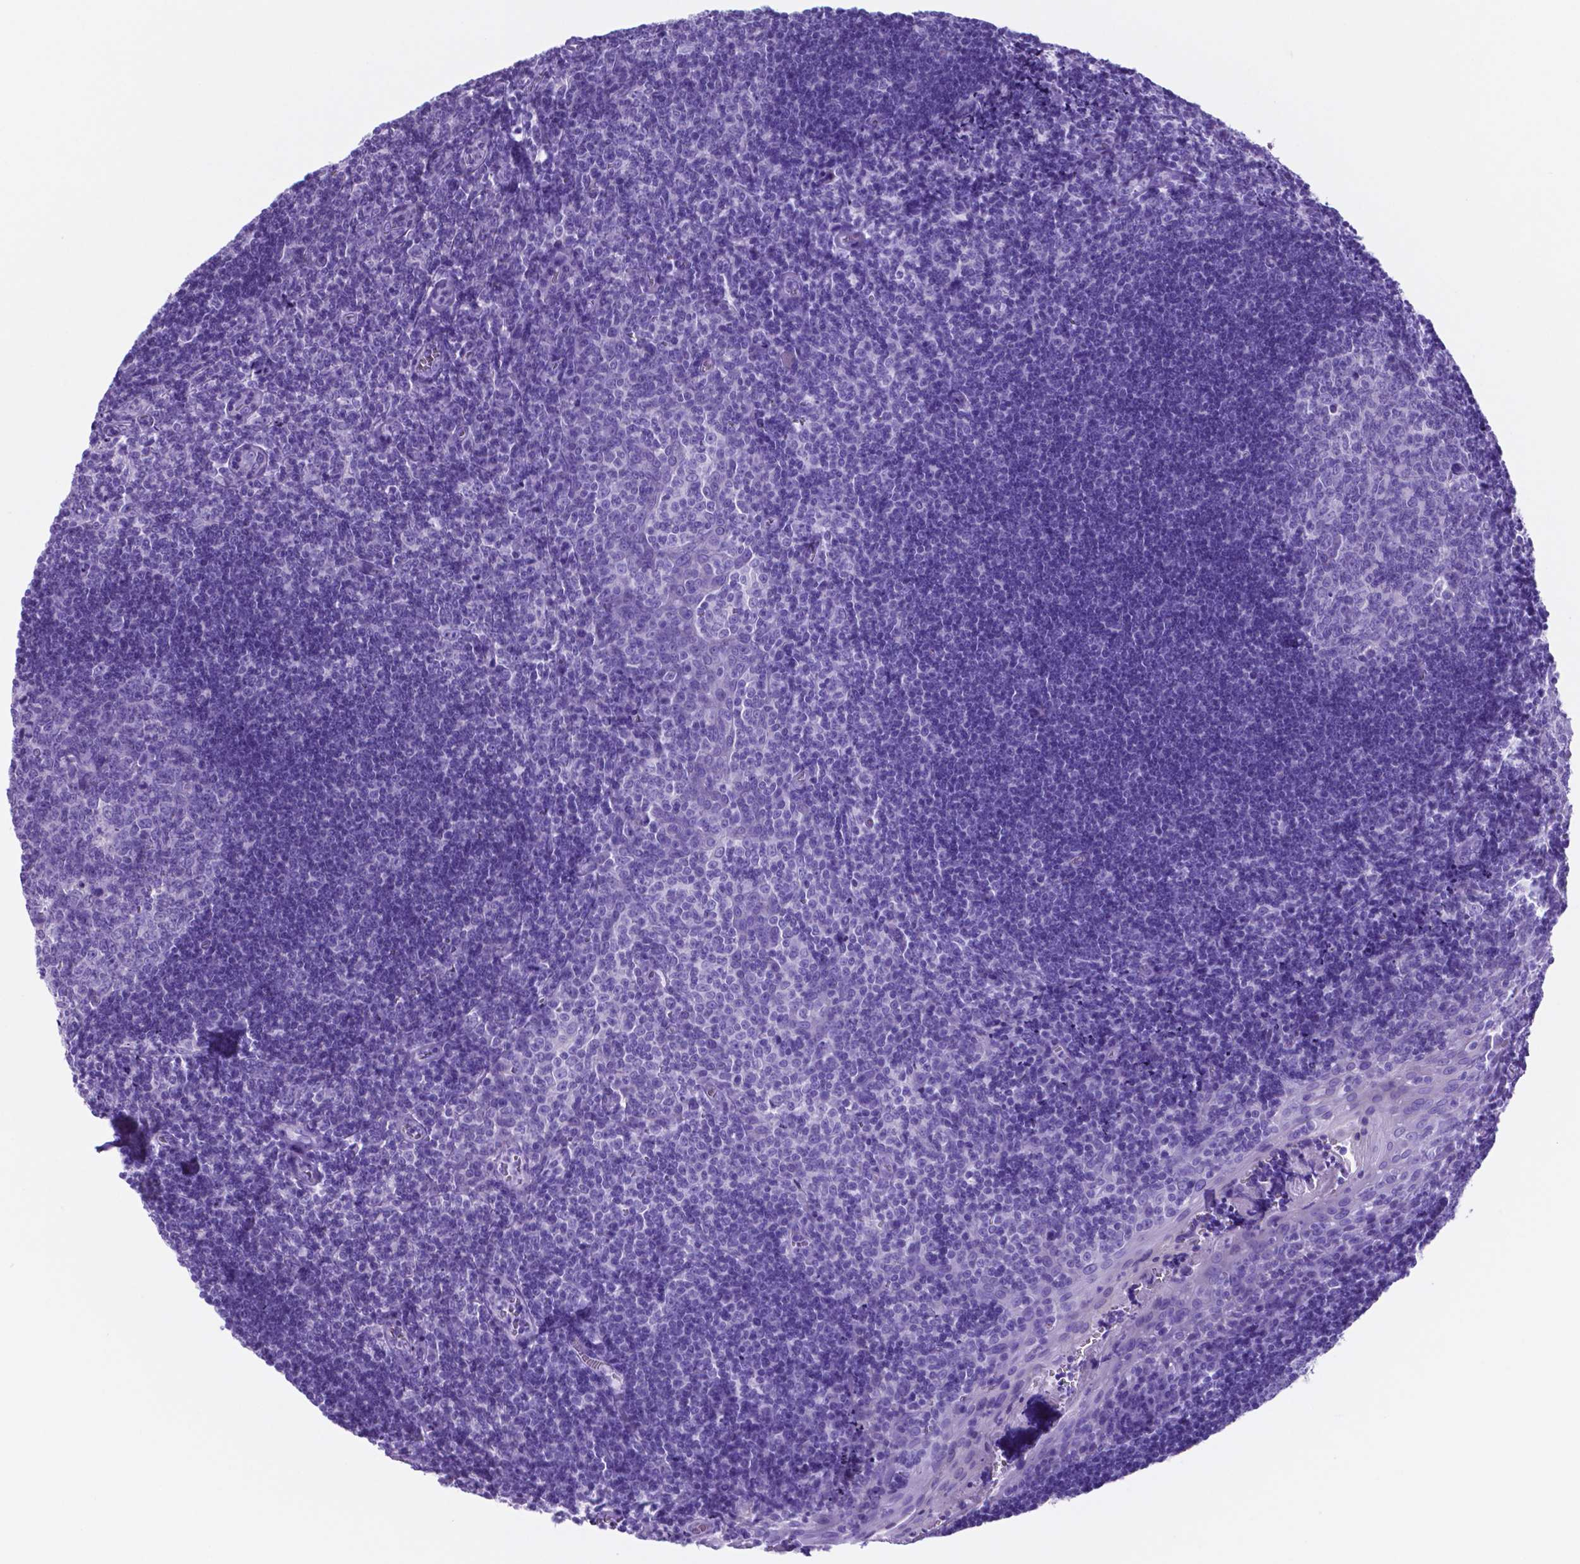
{"staining": {"intensity": "negative", "quantity": "none", "location": "none"}, "tissue": "tonsil", "cell_type": "Germinal center cells", "image_type": "normal", "snomed": [{"axis": "morphology", "description": "Normal tissue, NOS"}, {"axis": "morphology", "description": "Inflammation, NOS"}, {"axis": "topography", "description": "Tonsil"}], "caption": "This micrograph is of unremarkable tonsil stained with immunohistochemistry to label a protein in brown with the nuclei are counter-stained blue. There is no expression in germinal center cells. Brightfield microscopy of immunohistochemistry stained with DAB (3,3'-diaminobenzidine) (brown) and hematoxylin (blue), captured at high magnification.", "gene": "DNAAF8", "patient": {"sex": "female", "age": 31}}